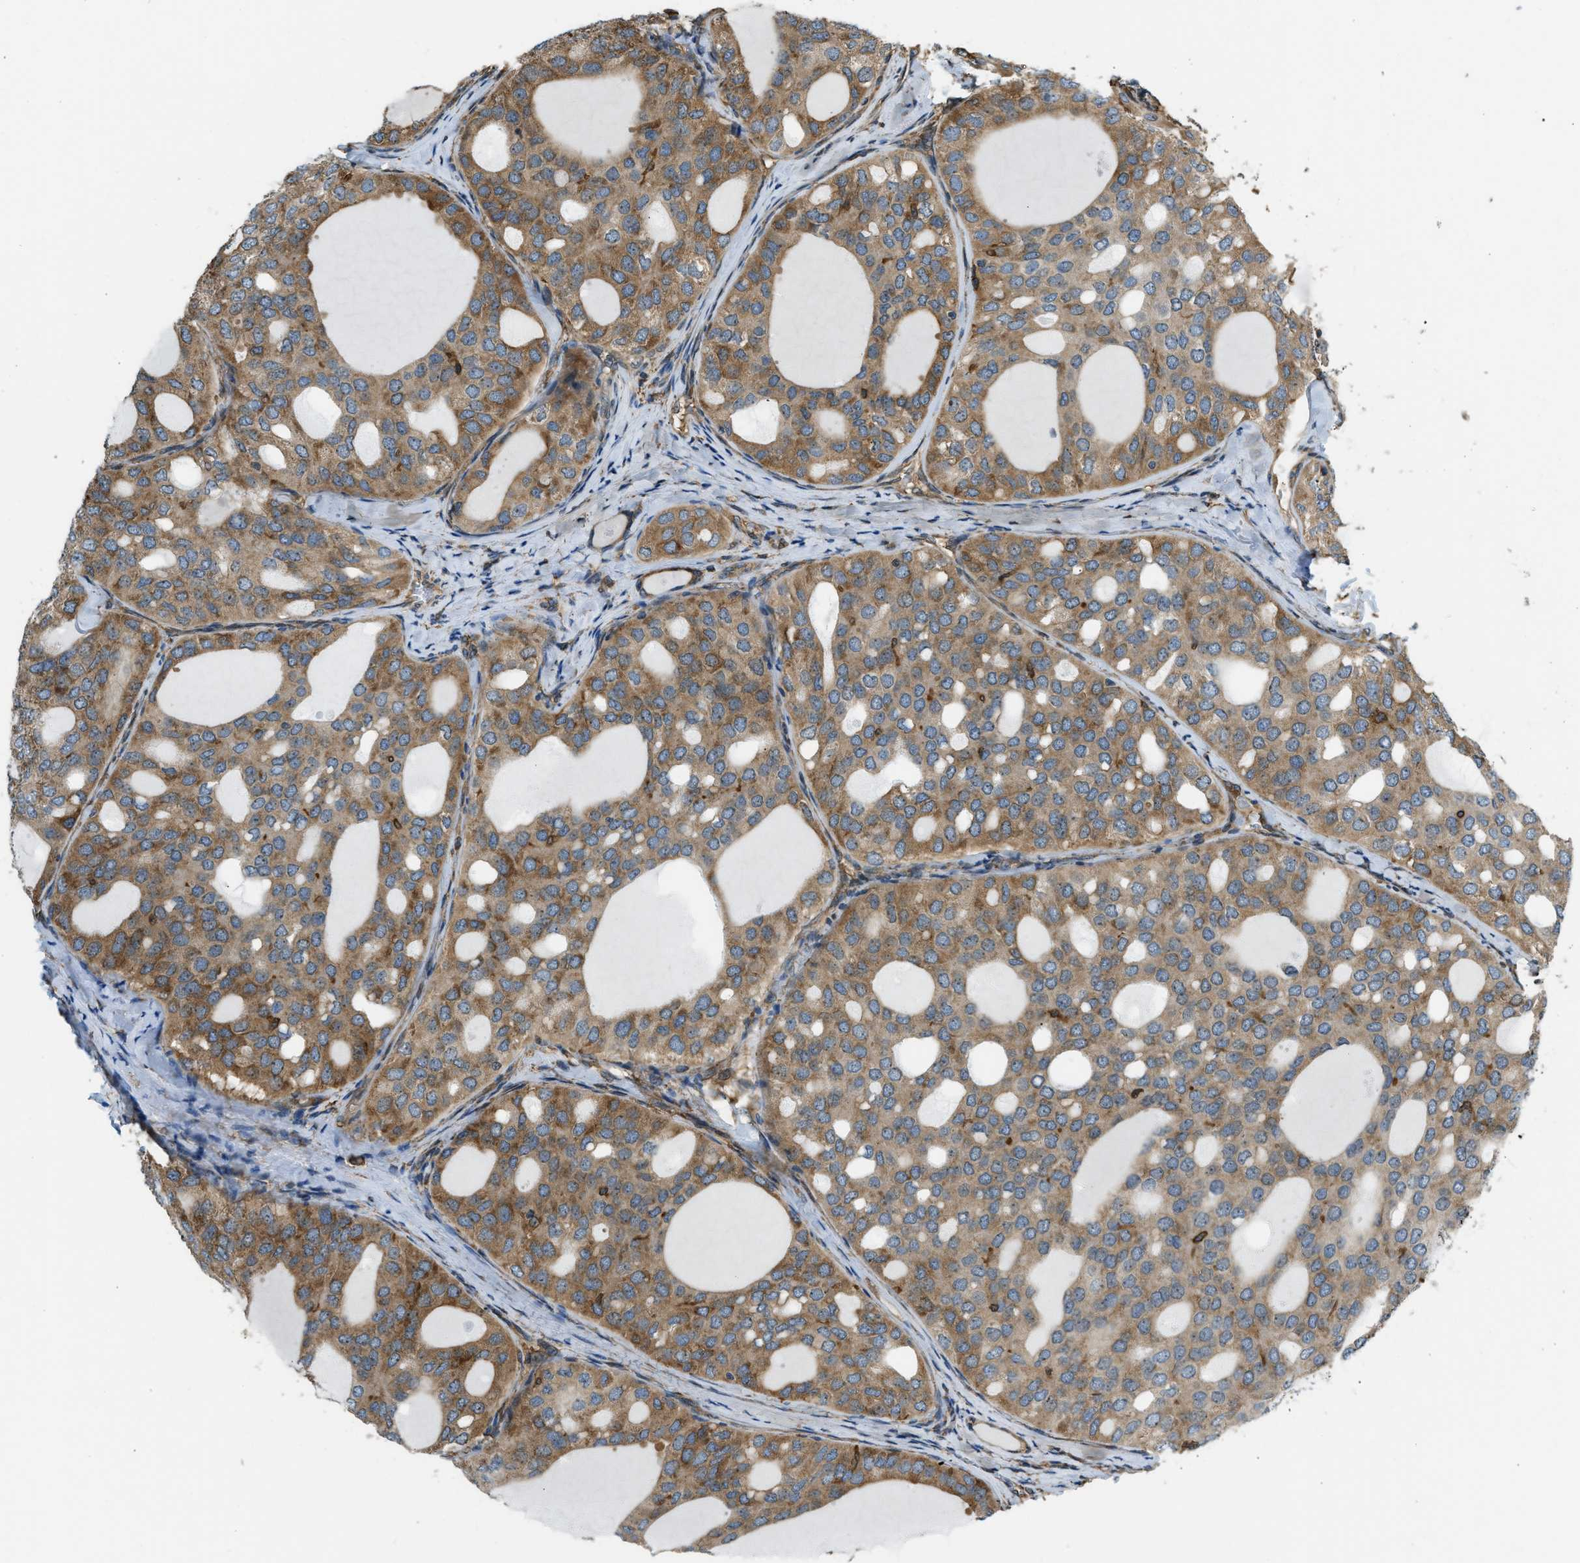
{"staining": {"intensity": "moderate", "quantity": ">75%", "location": "cytoplasmic/membranous"}, "tissue": "thyroid cancer", "cell_type": "Tumor cells", "image_type": "cancer", "snomed": [{"axis": "morphology", "description": "Follicular adenoma carcinoma, NOS"}, {"axis": "topography", "description": "Thyroid gland"}], "caption": "High-magnification brightfield microscopy of follicular adenoma carcinoma (thyroid) stained with DAB (brown) and counterstained with hematoxylin (blue). tumor cells exhibit moderate cytoplasmic/membranous staining is seen in about>75% of cells.", "gene": "OS9", "patient": {"sex": "male", "age": 75}}